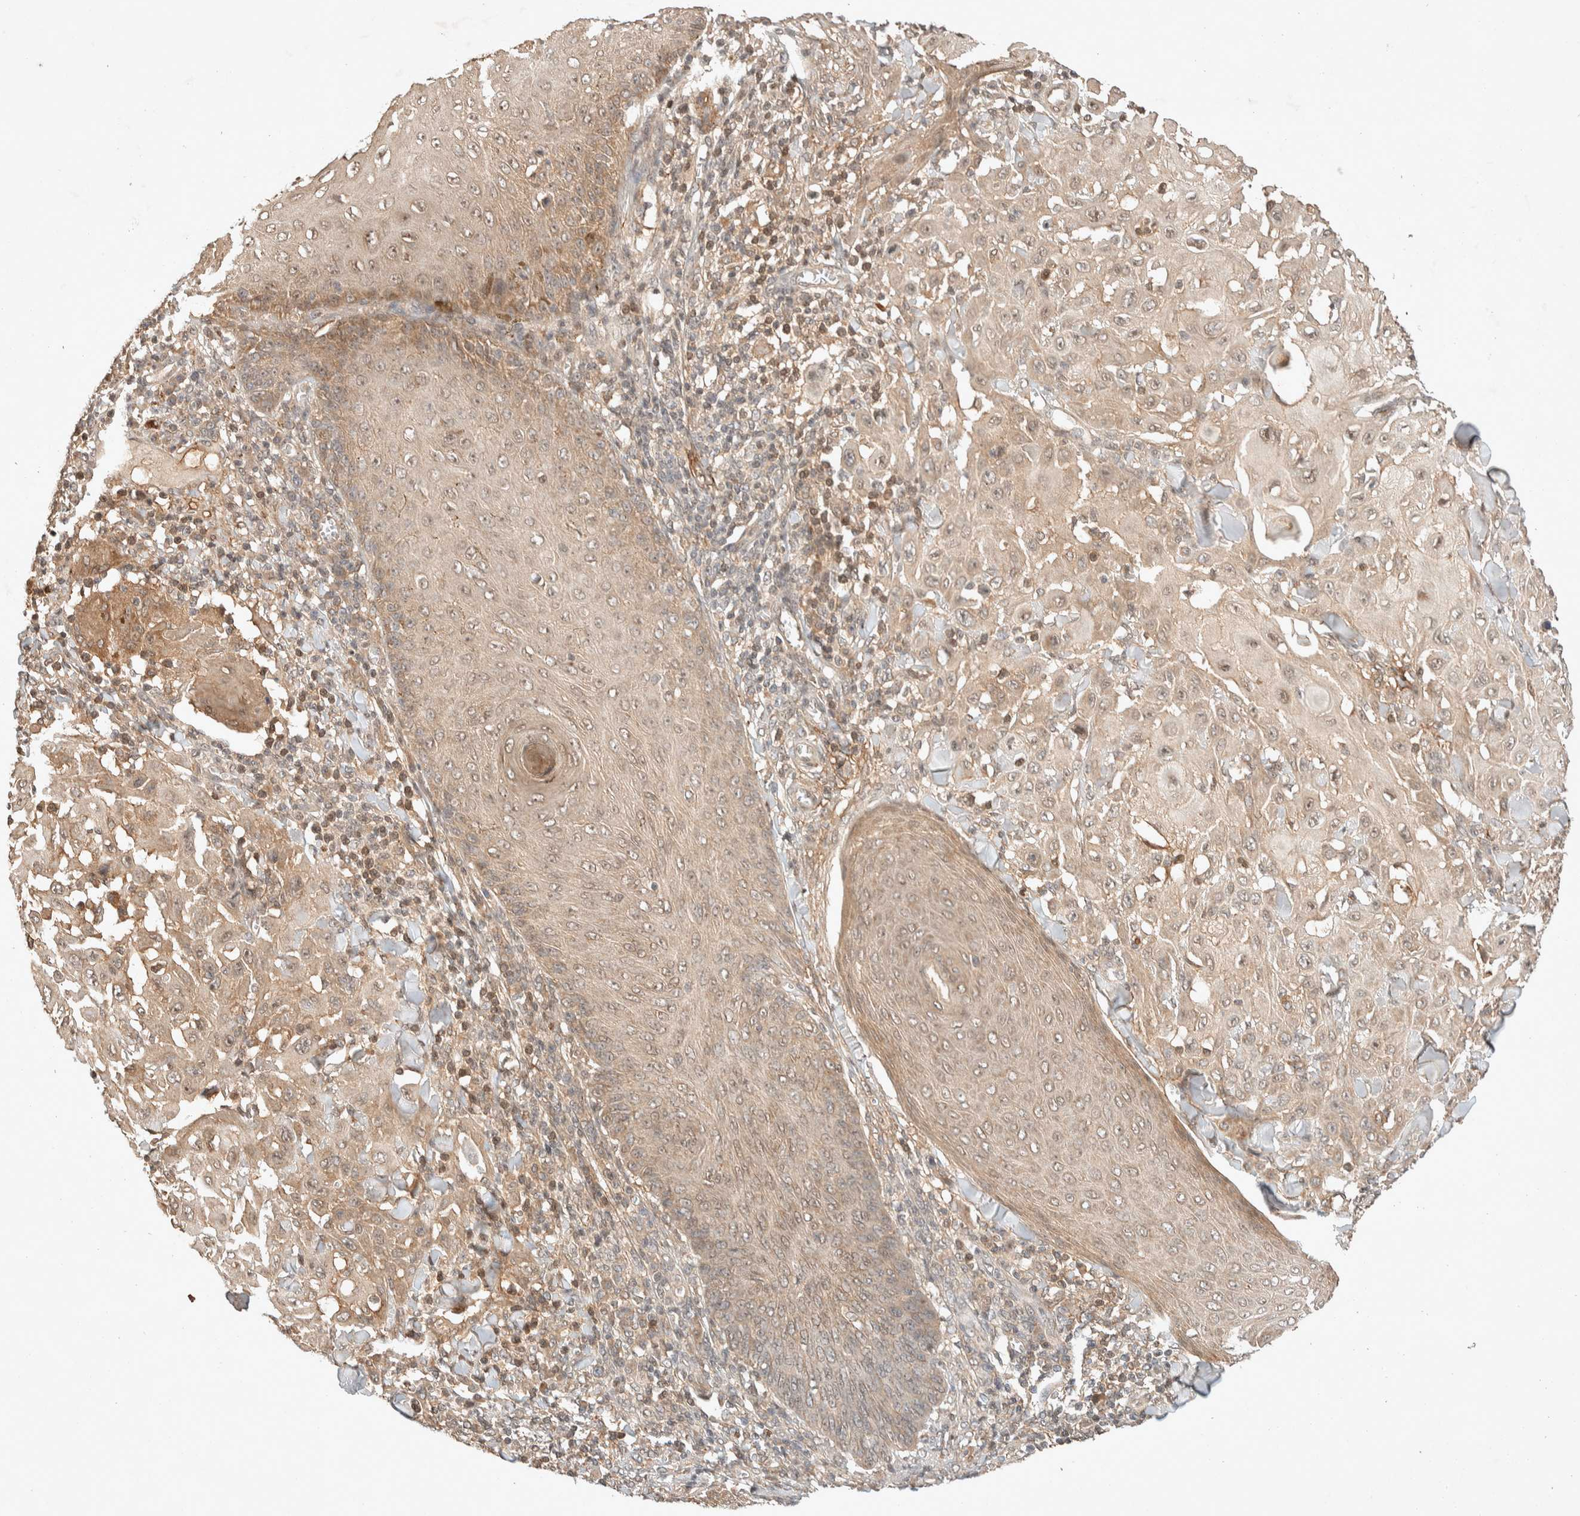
{"staining": {"intensity": "weak", "quantity": "<25%", "location": "nuclear"}, "tissue": "skin cancer", "cell_type": "Tumor cells", "image_type": "cancer", "snomed": [{"axis": "morphology", "description": "Squamous cell carcinoma, NOS"}, {"axis": "topography", "description": "Skin"}], "caption": "Tumor cells show no significant expression in skin squamous cell carcinoma.", "gene": "THRA", "patient": {"sex": "male", "age": 24}}